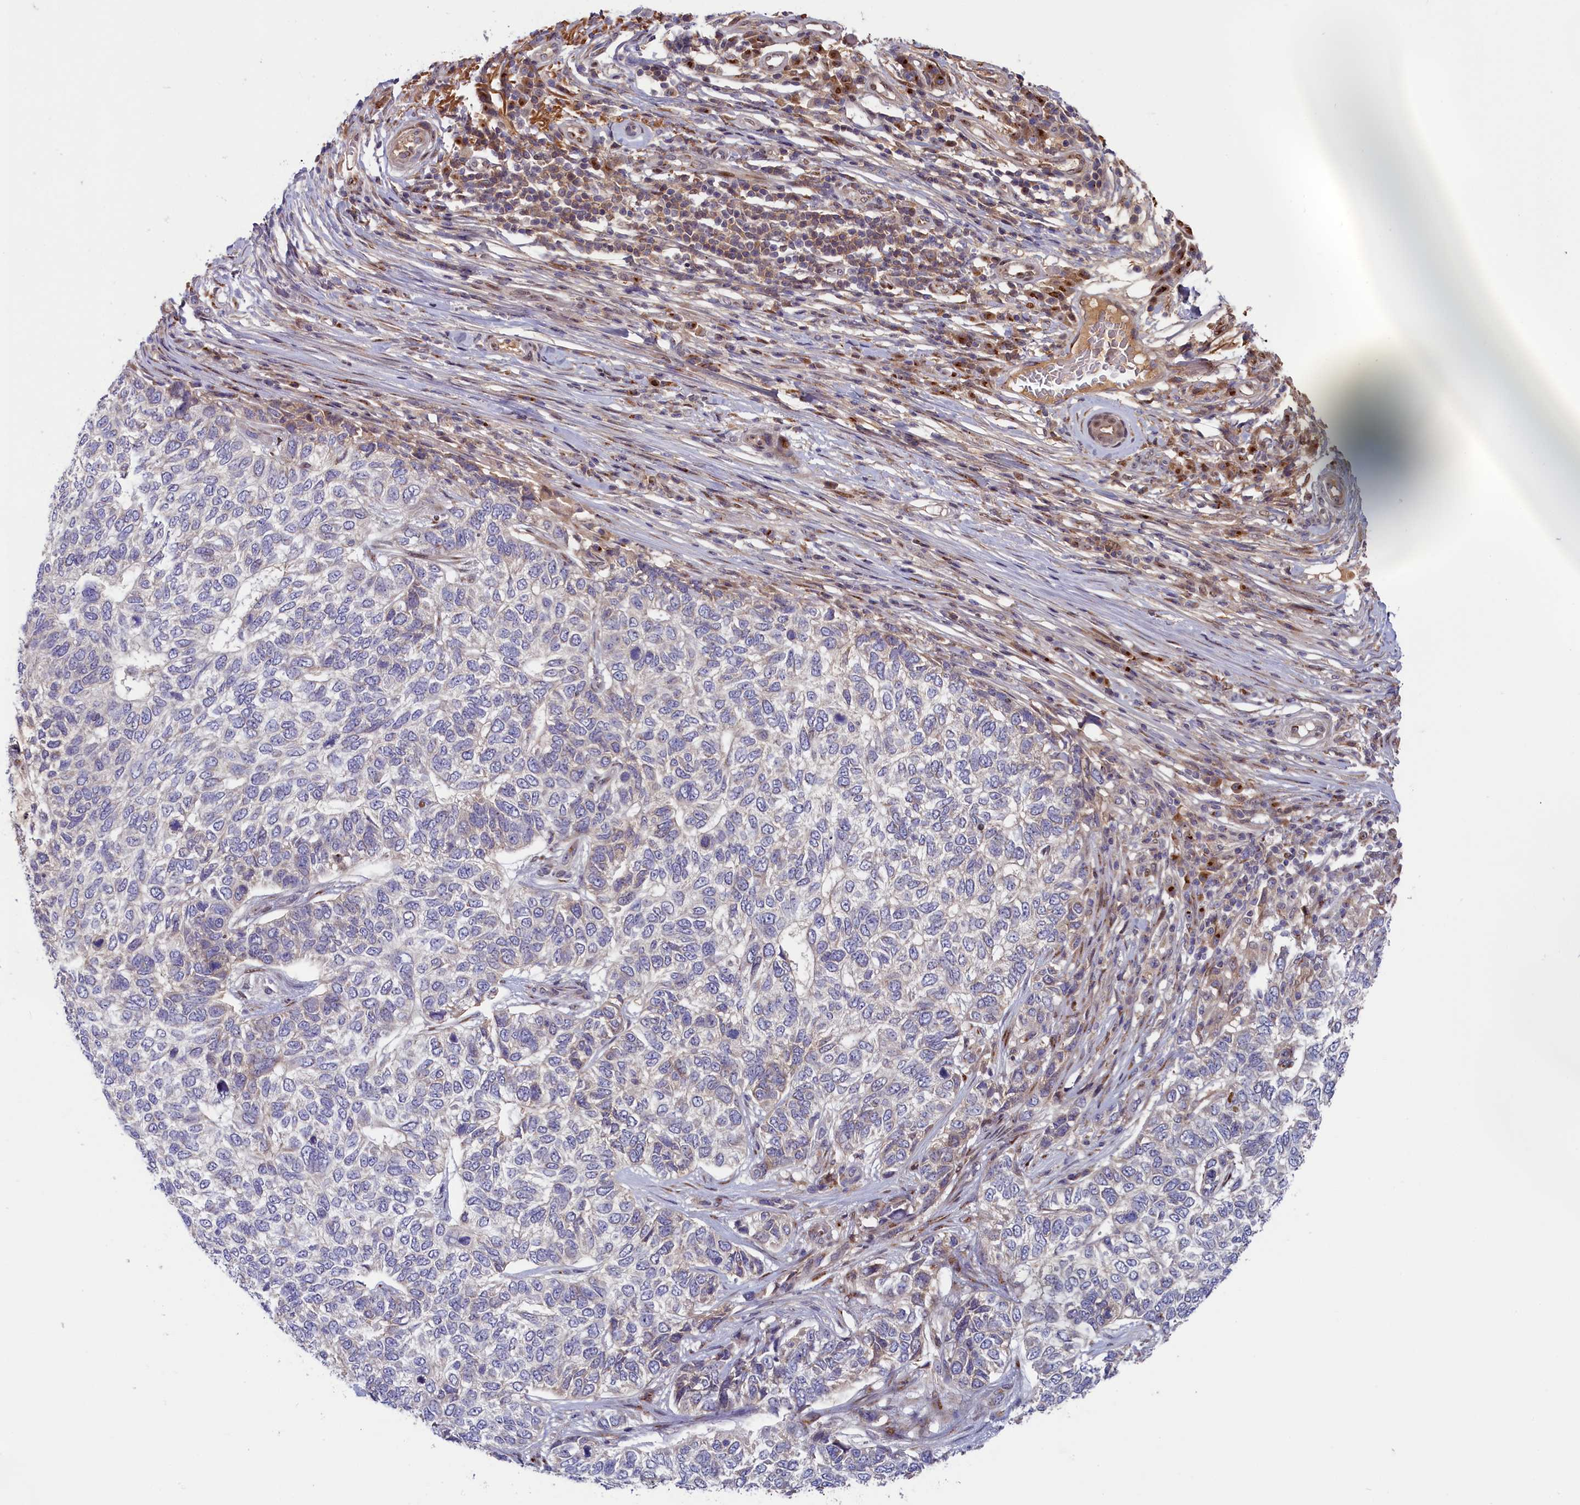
{"staining": {"intensity": "negative", "quantity": "none", "location": "none"}, "tissue": "skin cancer", "cell_type": "Tumor cells", "image_type": "cancer", "snomed": [{"axis": "morphology", "description": "Basal cell carcinoma"}, {"axis": "topography", "description": "Skin"}], "caption": "The histopathology image displays no significant positivity in tumor cells of skin cancer. The staining is performed using DAB (3,3'-diaminobenzidine) brown chromogen with nuclei counter-stained in using hematoxylin.", "gene": "CHST12", "patient": {"sex": "female", "age": 65}}